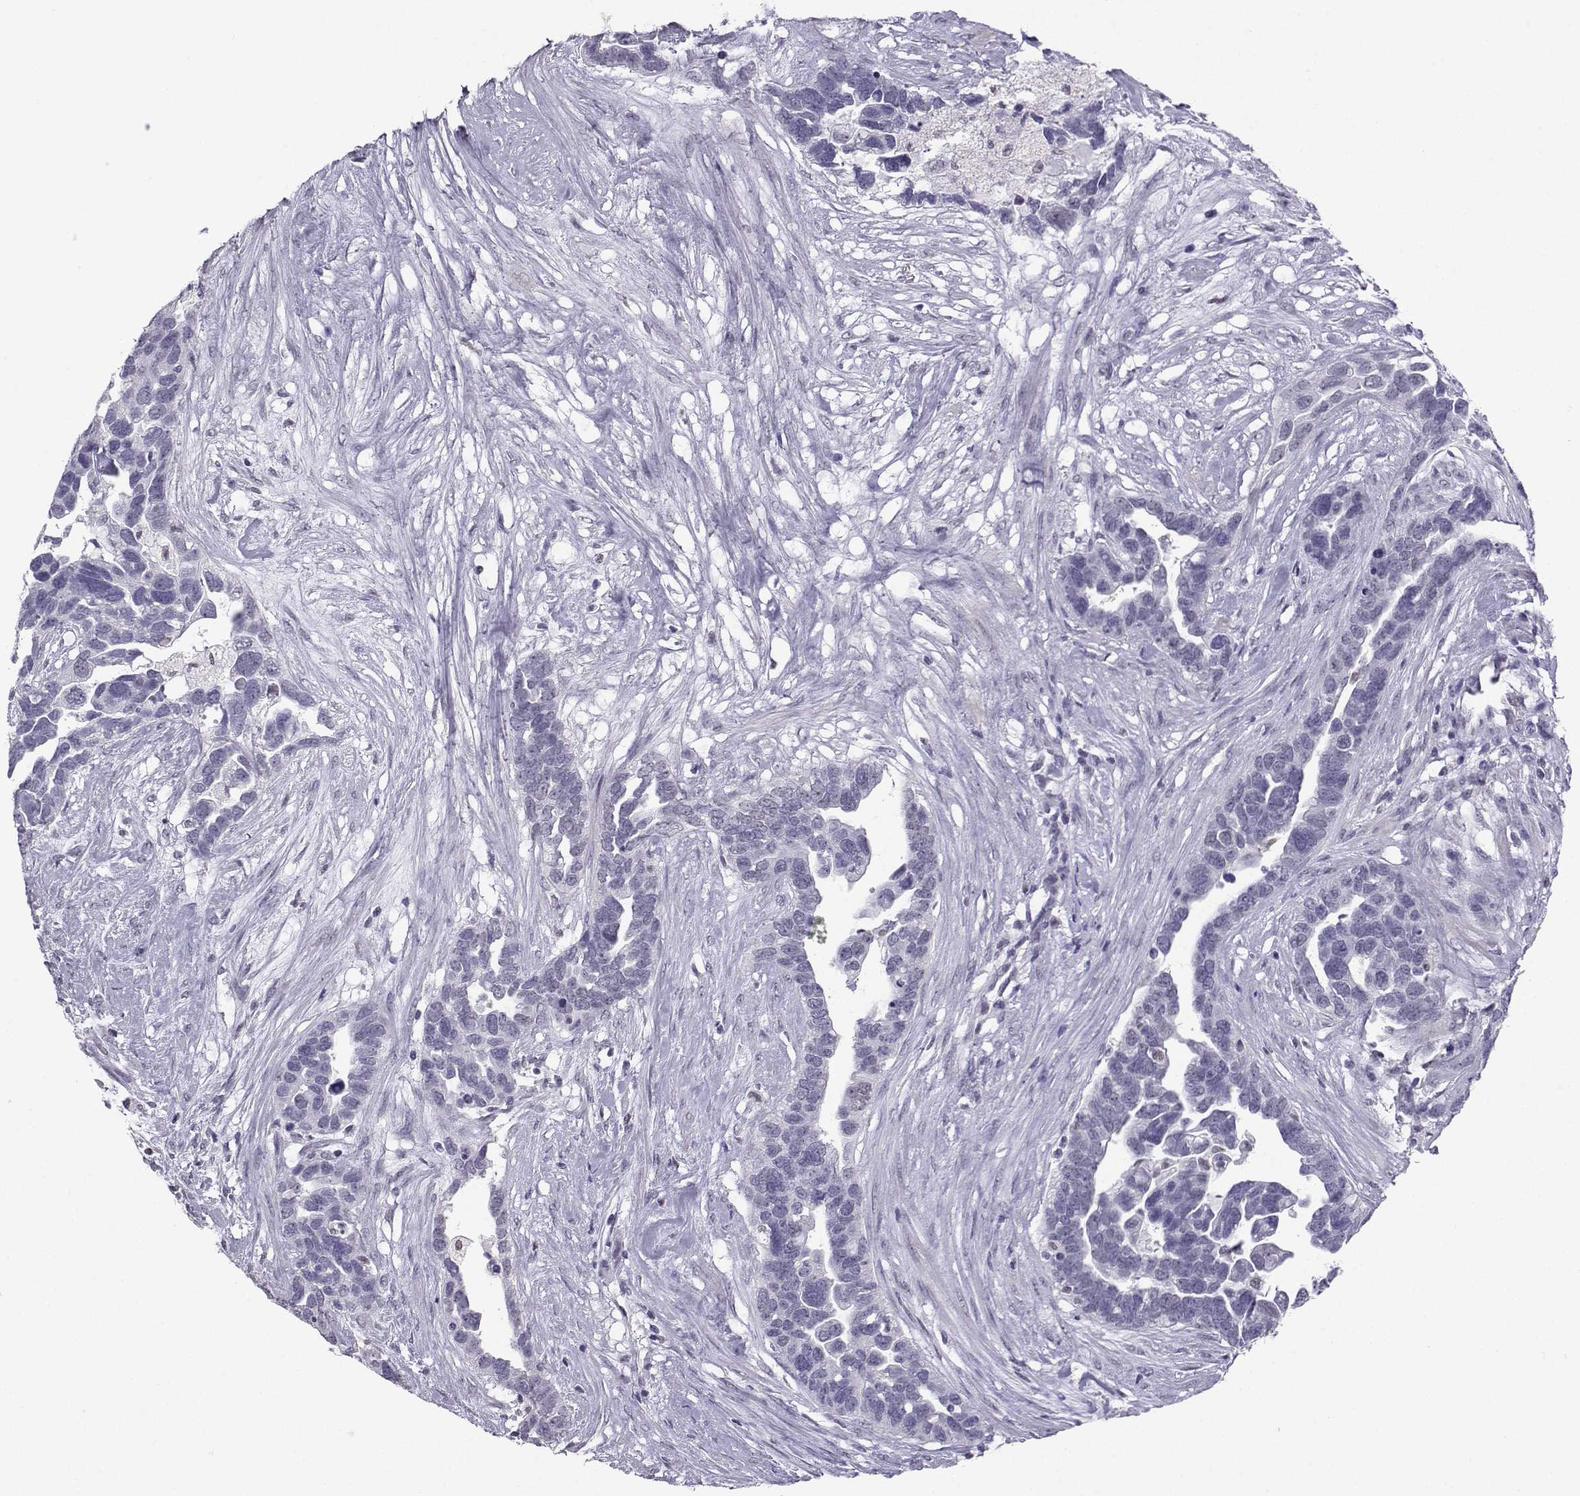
{"staining": {"intensity": "negative", "quantity": "none", "location": "none"}, "tissue": "ovarian cancer", "cell_type": "Tumor cells", "image_type": "cancer", "snomed": [{"axis": "morphology", "description": "Cystadenocarcinoma, serous, NOS"}, {"axis": "topography", "description": "Ovary"}], "caption": "Tumor cells show no significant protein expression in ovarian cancer (serous cystadenocarcinoma).", "gene": "TEDC2", "patient": {"sex": "female", "age": 54}}